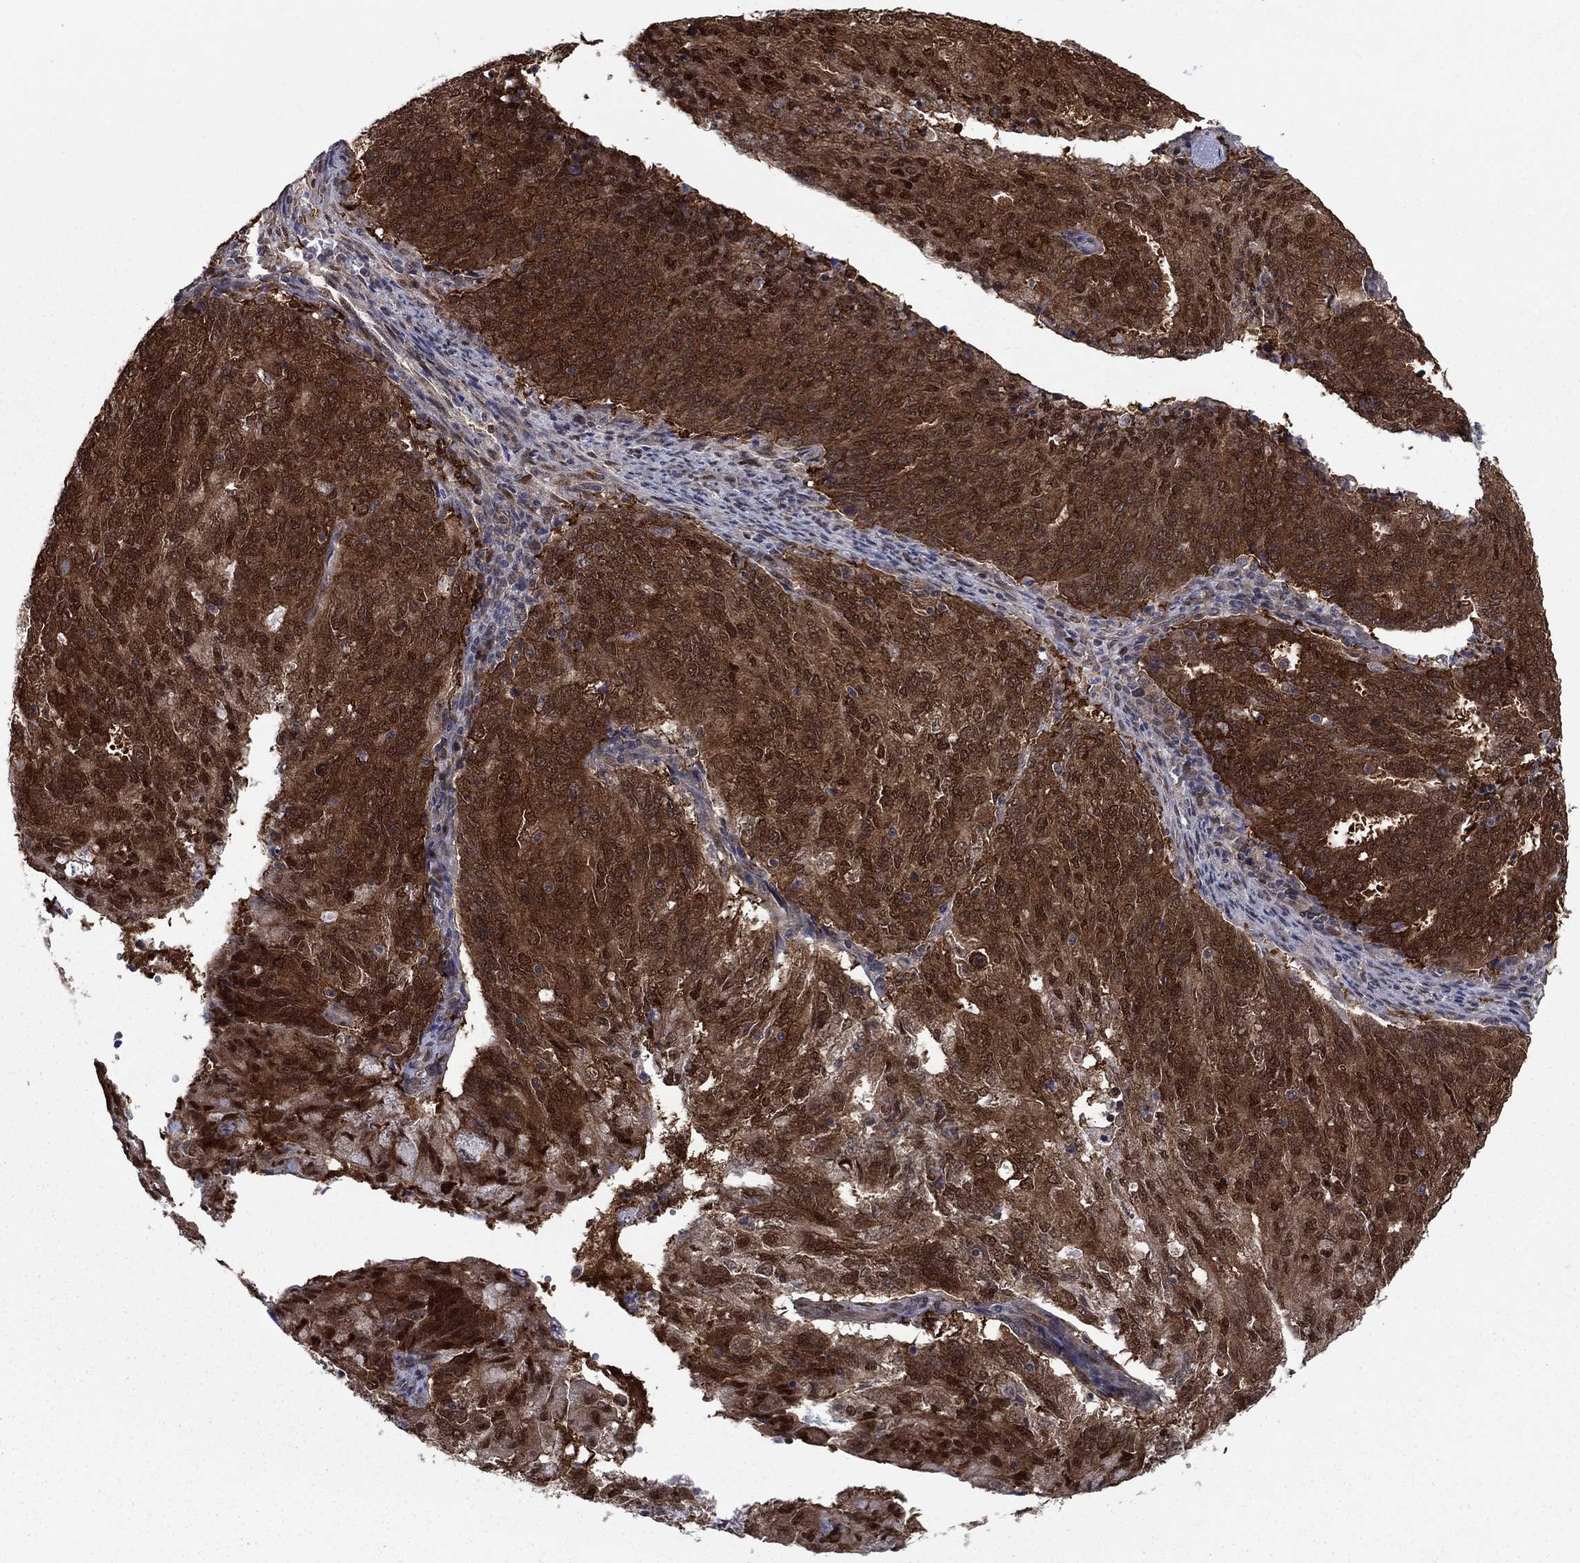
{"staining": {"intensity": "strong", "quantity": ">75%", "location": "cytoplasmic/membranous,nuclear"}, "tissue": "endometrial cancer", "cell_type": "Tumor cells", "image_type": "cancer", "snomed": [{"axis": "morphology", "description": "Adenocarcinoma, NOS"}, {"axis": "topography", "description": "Endometrium"}], "caption": "Protein expression analysis of endometrial cancer reveals strong cytoplasmic/membranous and nuclear positivity in approximately >75% of tumor cells. (Stains: DAB in brown, nuclei in blue, Microscopy: brightfield microscopy at high magnification).", "gene": "FKBP4", "patient": {"sex": "female", "age": 82}}